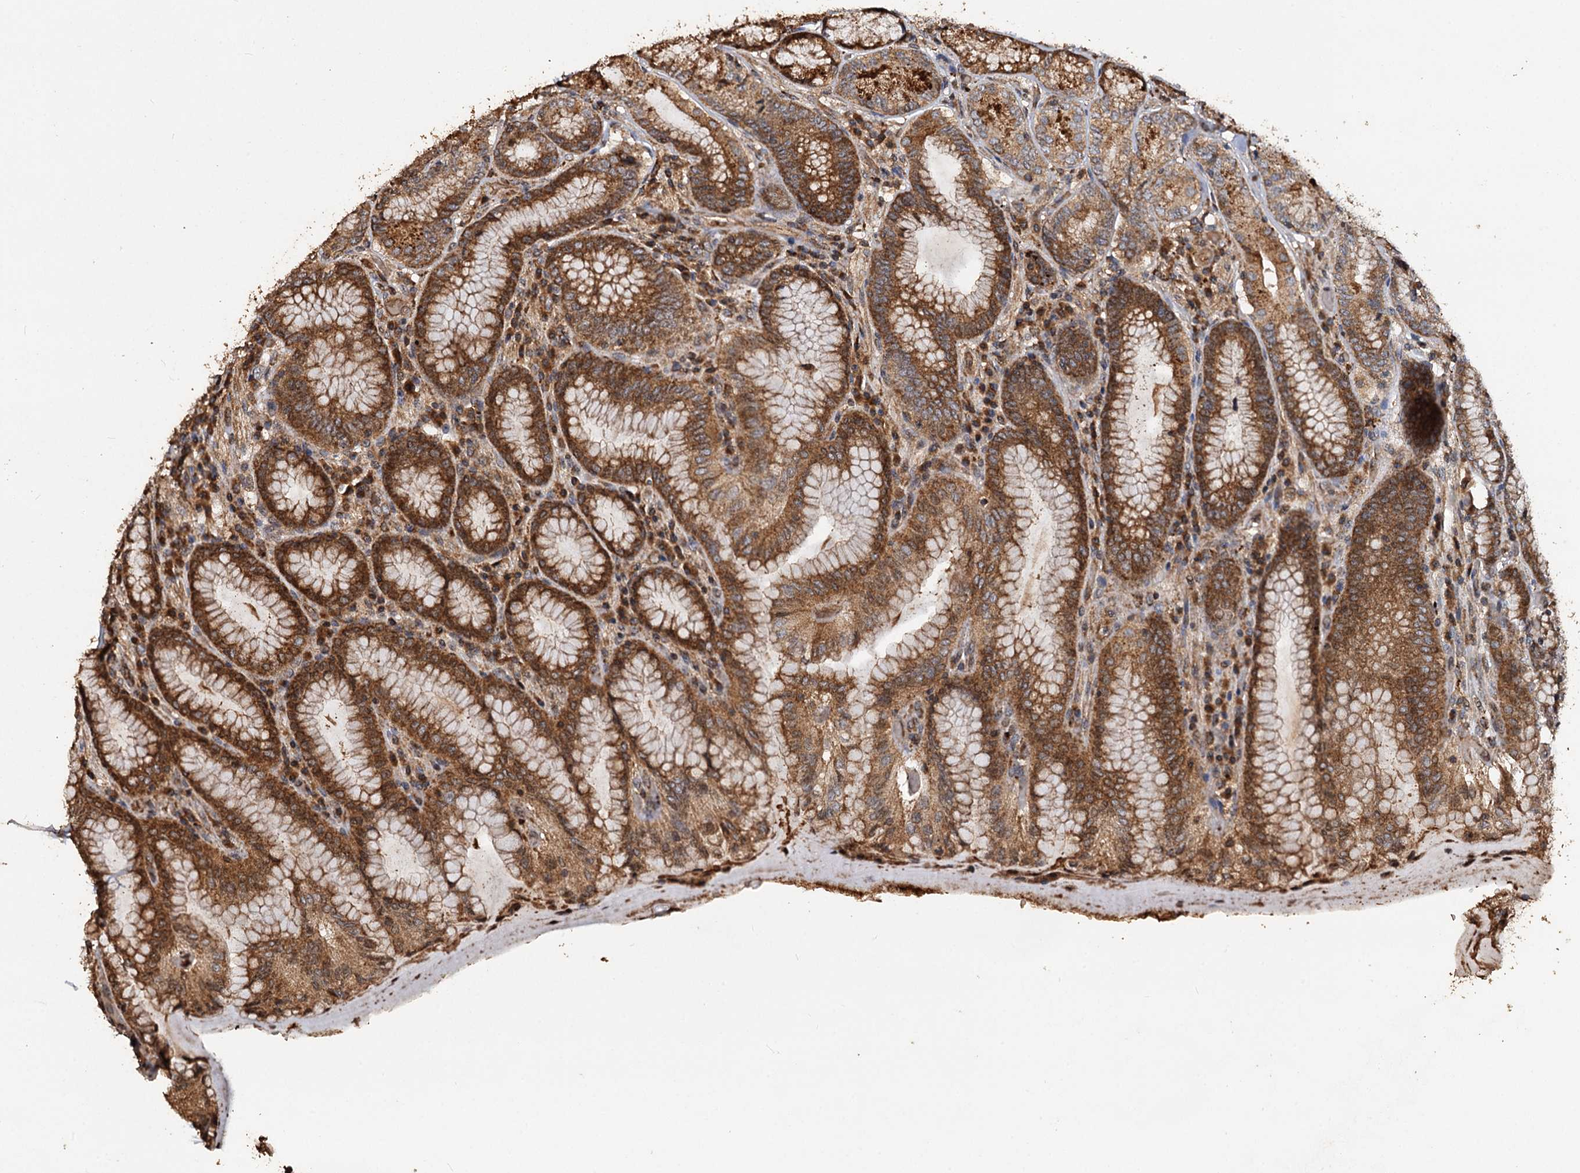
{"staining": {"intensity": "moderate", "quantity": ">75%", "location": "cytoplasmic/membranous"}, "tissue": "stomach", "cell_type": "Glandular cells", "image_type": "normal", "snomed": [{"axis": "morphology", "description": "Normal tissue, NOS"}, {"axis": "topography", "description": "Stomach, upper"}, {"axis": "topography", "description": "Stomach, lower"}], "caption": "Protein staining shows moderate cytoplasmic/membranous positivity in about >75% of glandular cells in unremarkable stomach.", "gene": "NOTCH2NLA", "patient": {"sex": "female", "age": 76}}